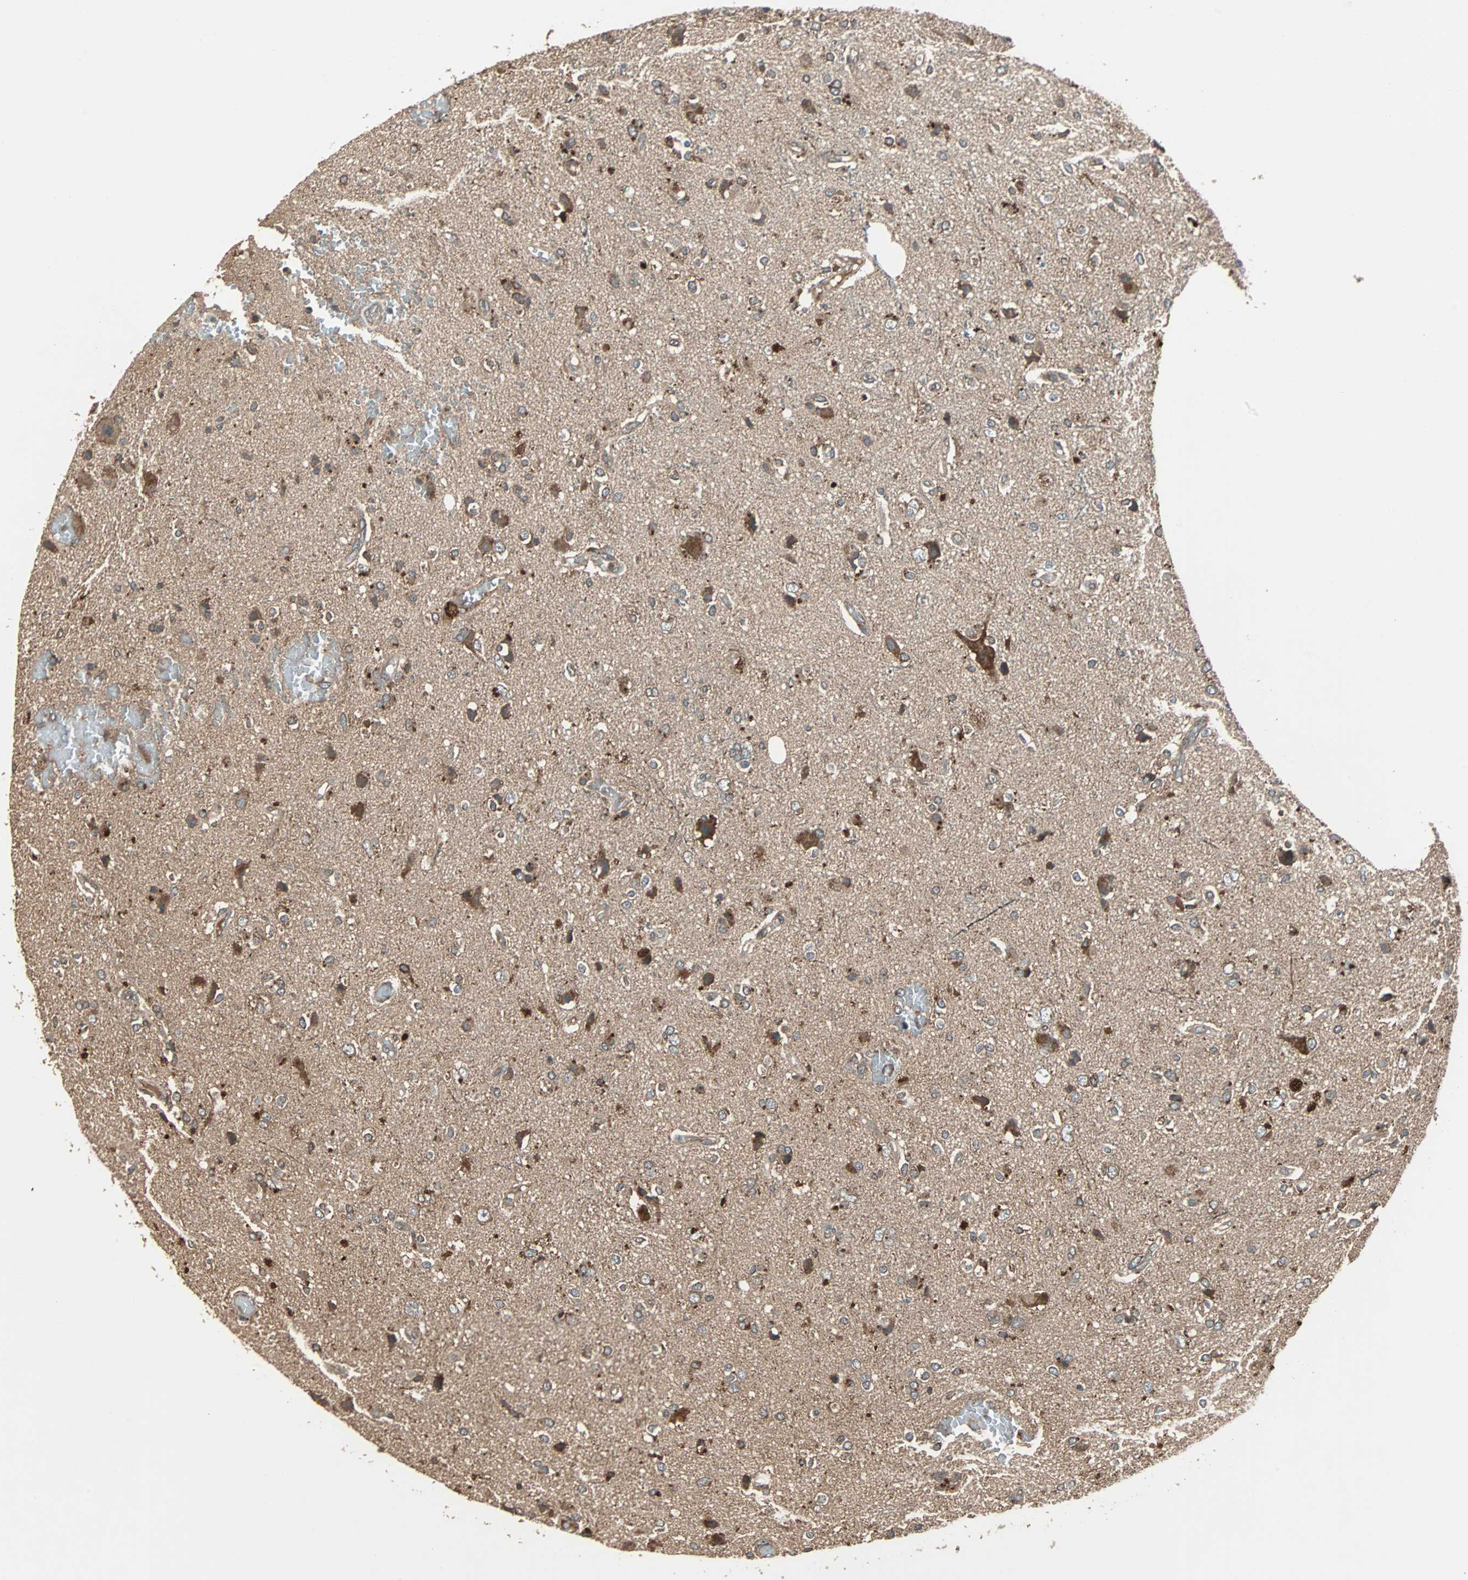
{"staining": {"intensity": "moderate", "quantity": "25%-75%", "location": "cytoplasmic/membranous"}, "tissue": "glioma", "cell_type": "Tumor cells", "image_type": "cancer", "snomed": [{"axis": "morphology", "description": "Glioma, malignant, High grade"}, {"axis": "topography", "description": "Brain"}], "caption": "Human glioma stained with a brown dye displays moderate cytoplasmic/membranous positive positivity in approximately 25%-75% of tumor cells.", "gene": "RAB7A", "patient": {"sex": "male", "age": 47}}